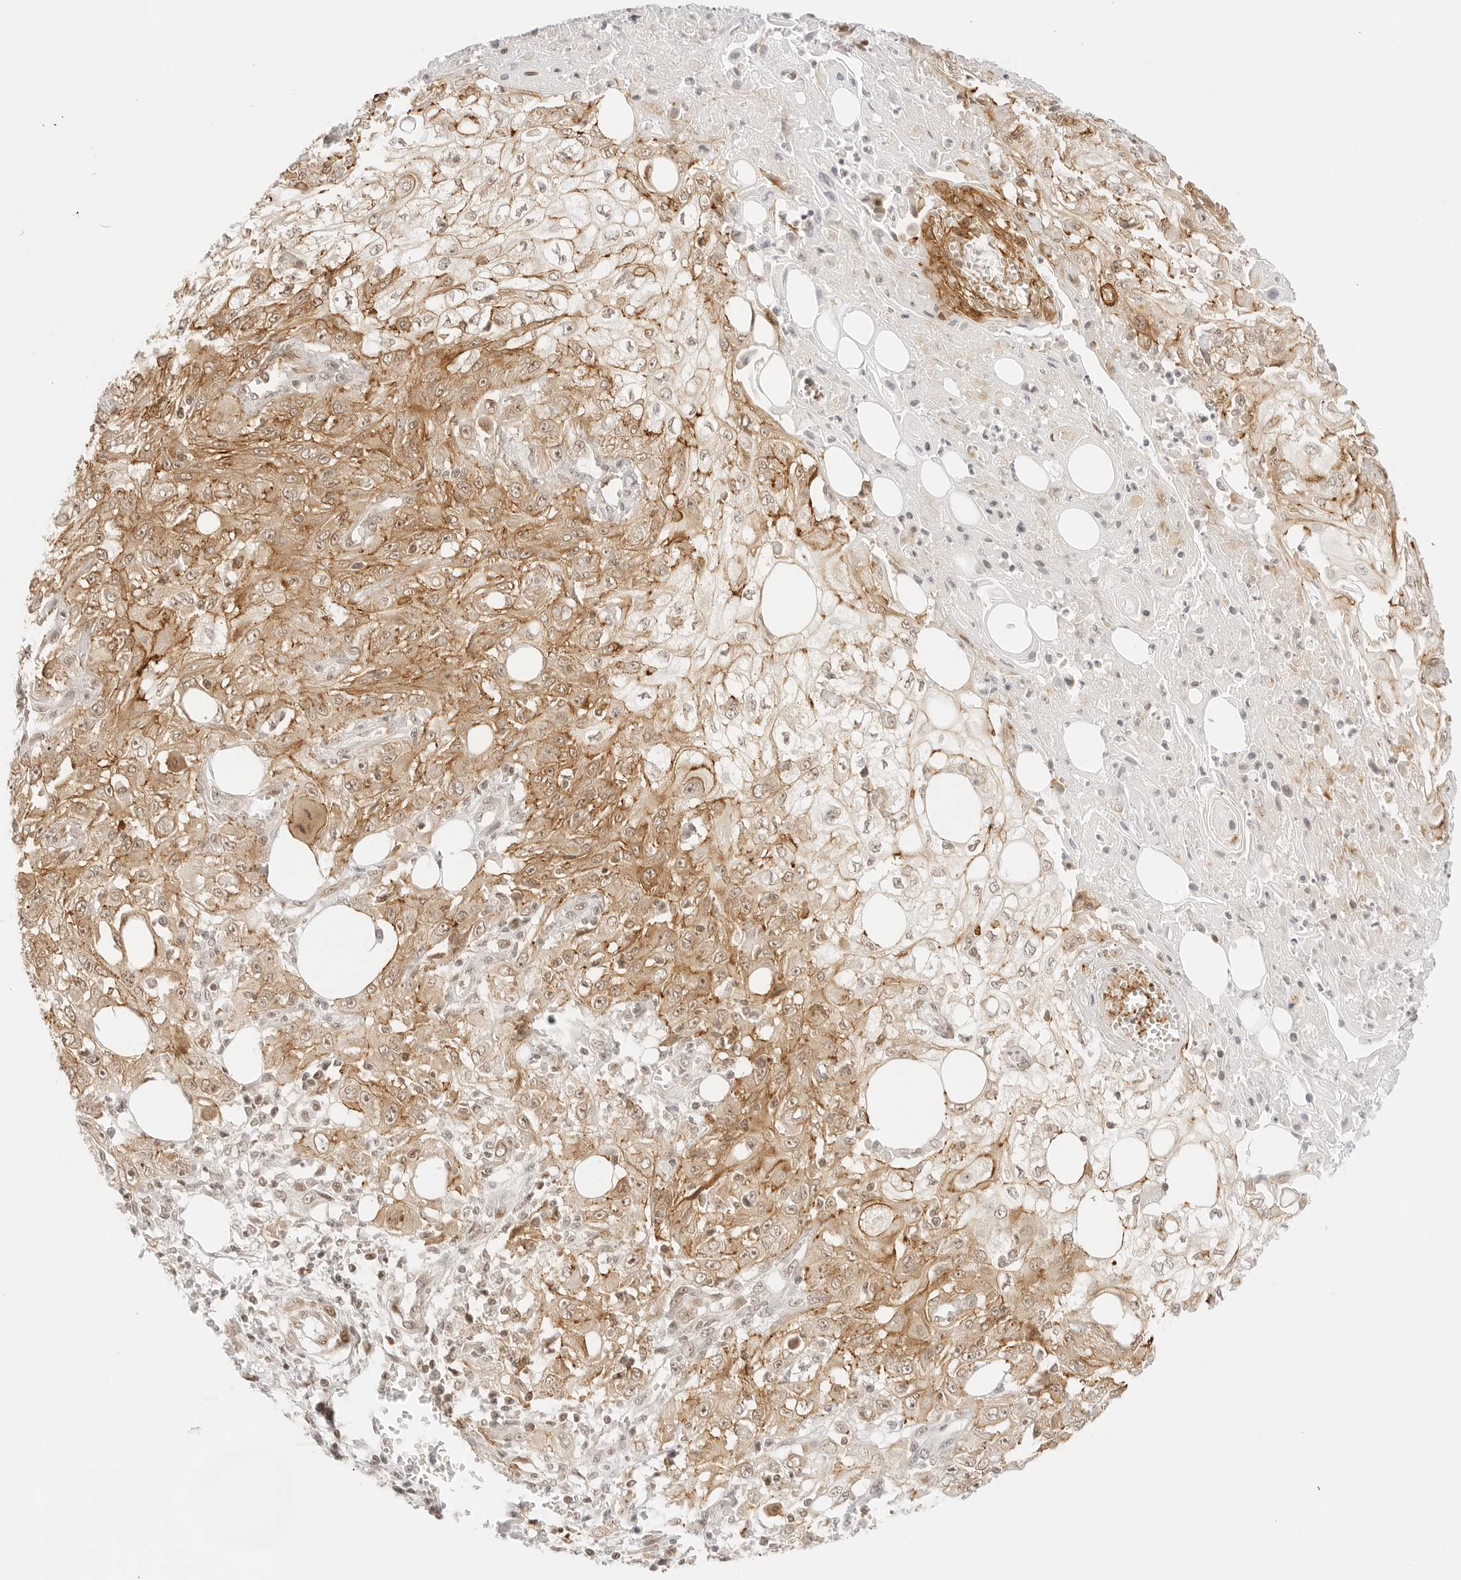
{"staining": {"intensity": "moderate", "quantity": ">75%", "location": "cytoplasmic/membranous,nuclear"}, "tissue": "skin cancer", "cell_type": "Tumor cells", "image_type": "cancer", "snomed": [{"axis": "morphology", "description": "Squamous cell carcinoma, NOS"}, {"axis": "morphology", "description": "Squamous cell carcinoma, metastatic, NOS"}, {"axis": "topography", "description": "Skin"}, {"axis": "topography", "description": "Lymph node"}], "caption": "Skin cancer (squamous cell carcinoma) stained with immunohistochemistry reveals moderate cytoplasmic/membranous and nuclear positivity in approximately >75% of tumor cells.", "gene": "GNAS", "patient": {"sex": "male", "age": 75}}